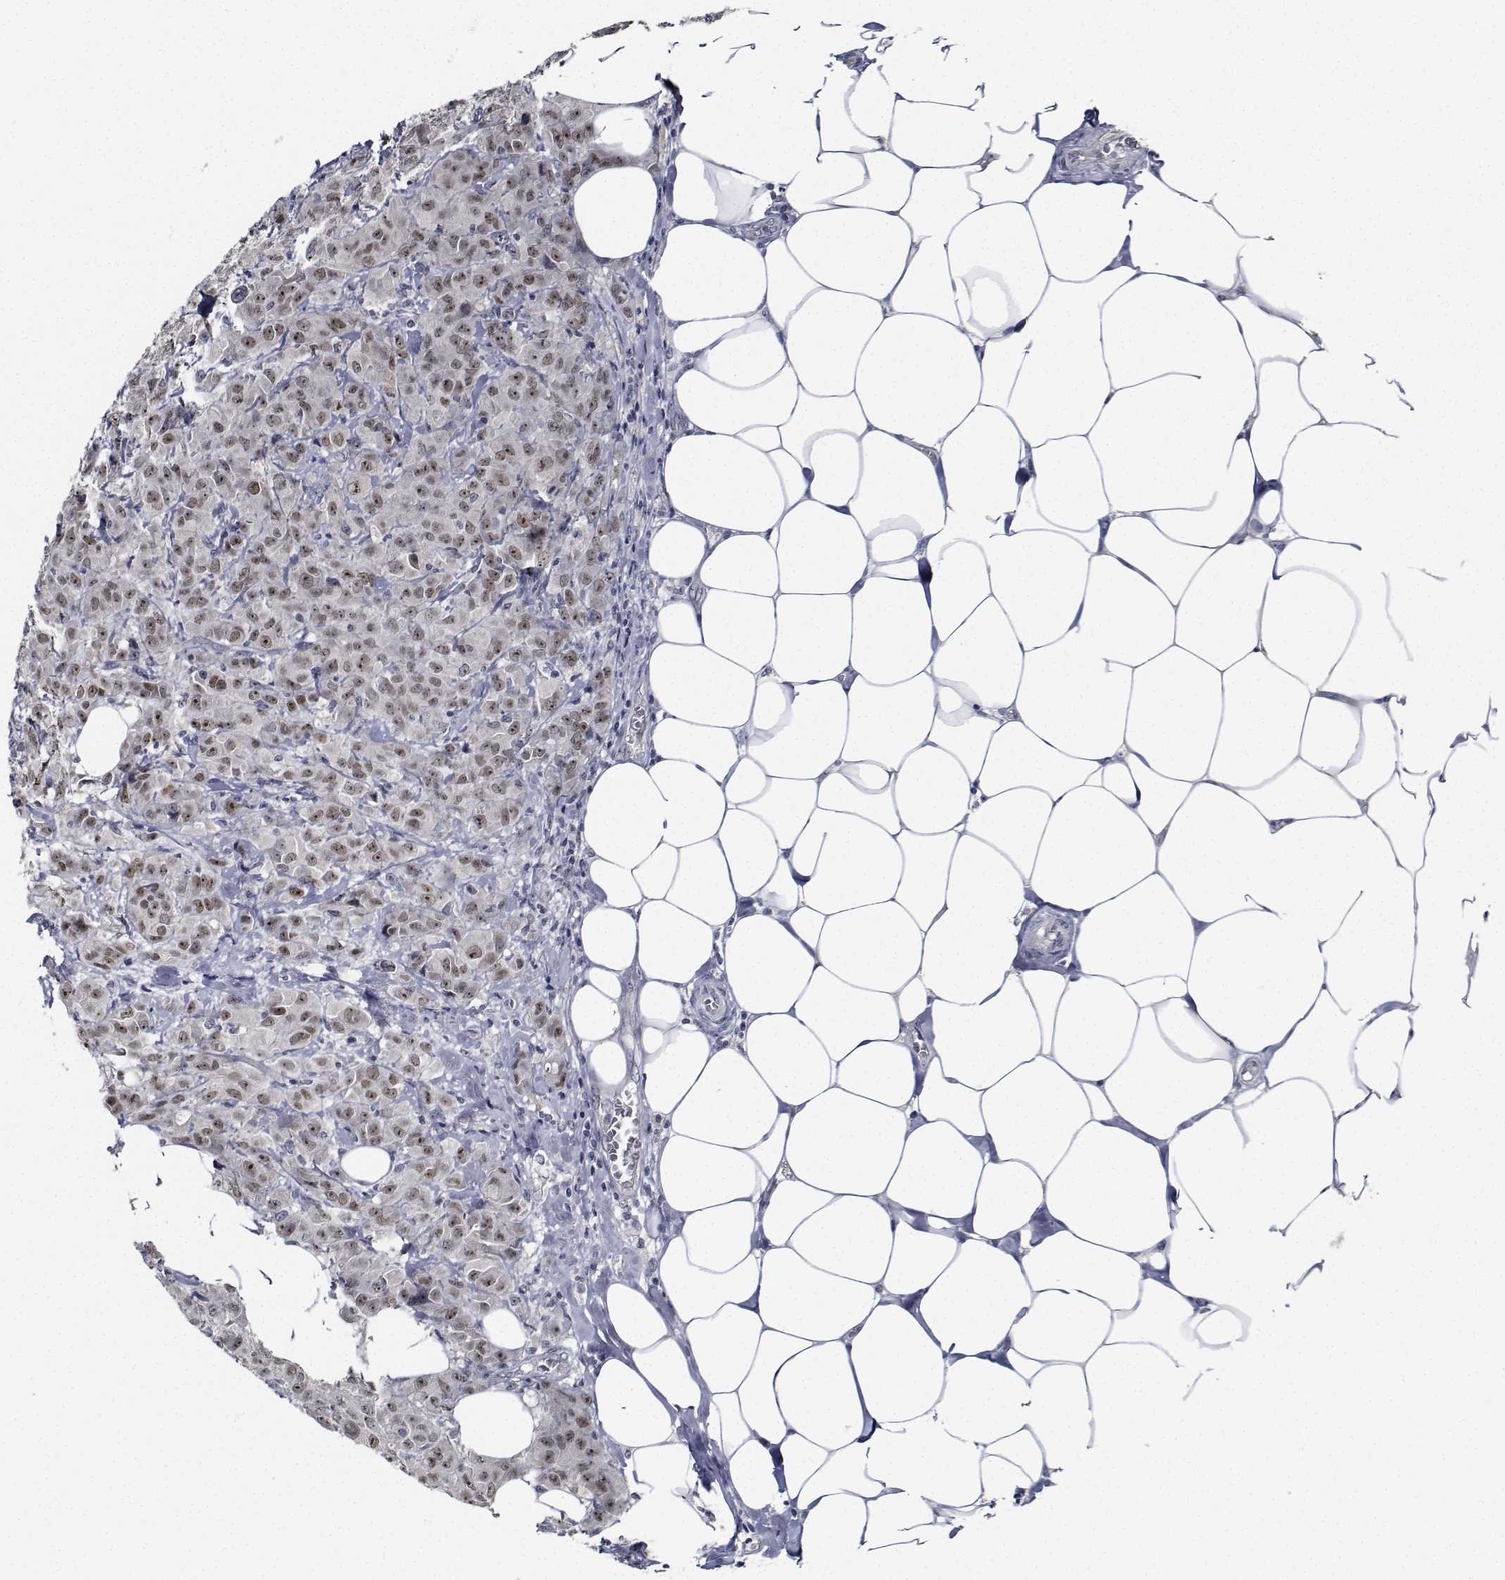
{"staining": {"intensity": "moderate", "quantity": ">75%", "location": "nuclear"}, "tissue": "breast cancer", "cell_type": "Tumor cells", "image_type": "cancer", "snomed": [{"axis": "morphology", "description": "Normal tissue, NOS"}, {"axis": "morphology", "description": "Duct carcinoma"}, {"axis": "topography", "description": "Breast"}], "caption": "Immunohistochemical staining of human breast cancer exhibits medium levels of moderate nuclear protein expression in approximately >75% of tumor cells. The protein is shown in brown color, while the nuclei are stained blue.", "gene": "NVL", "patient": {"sex": "female", "age": 43}}